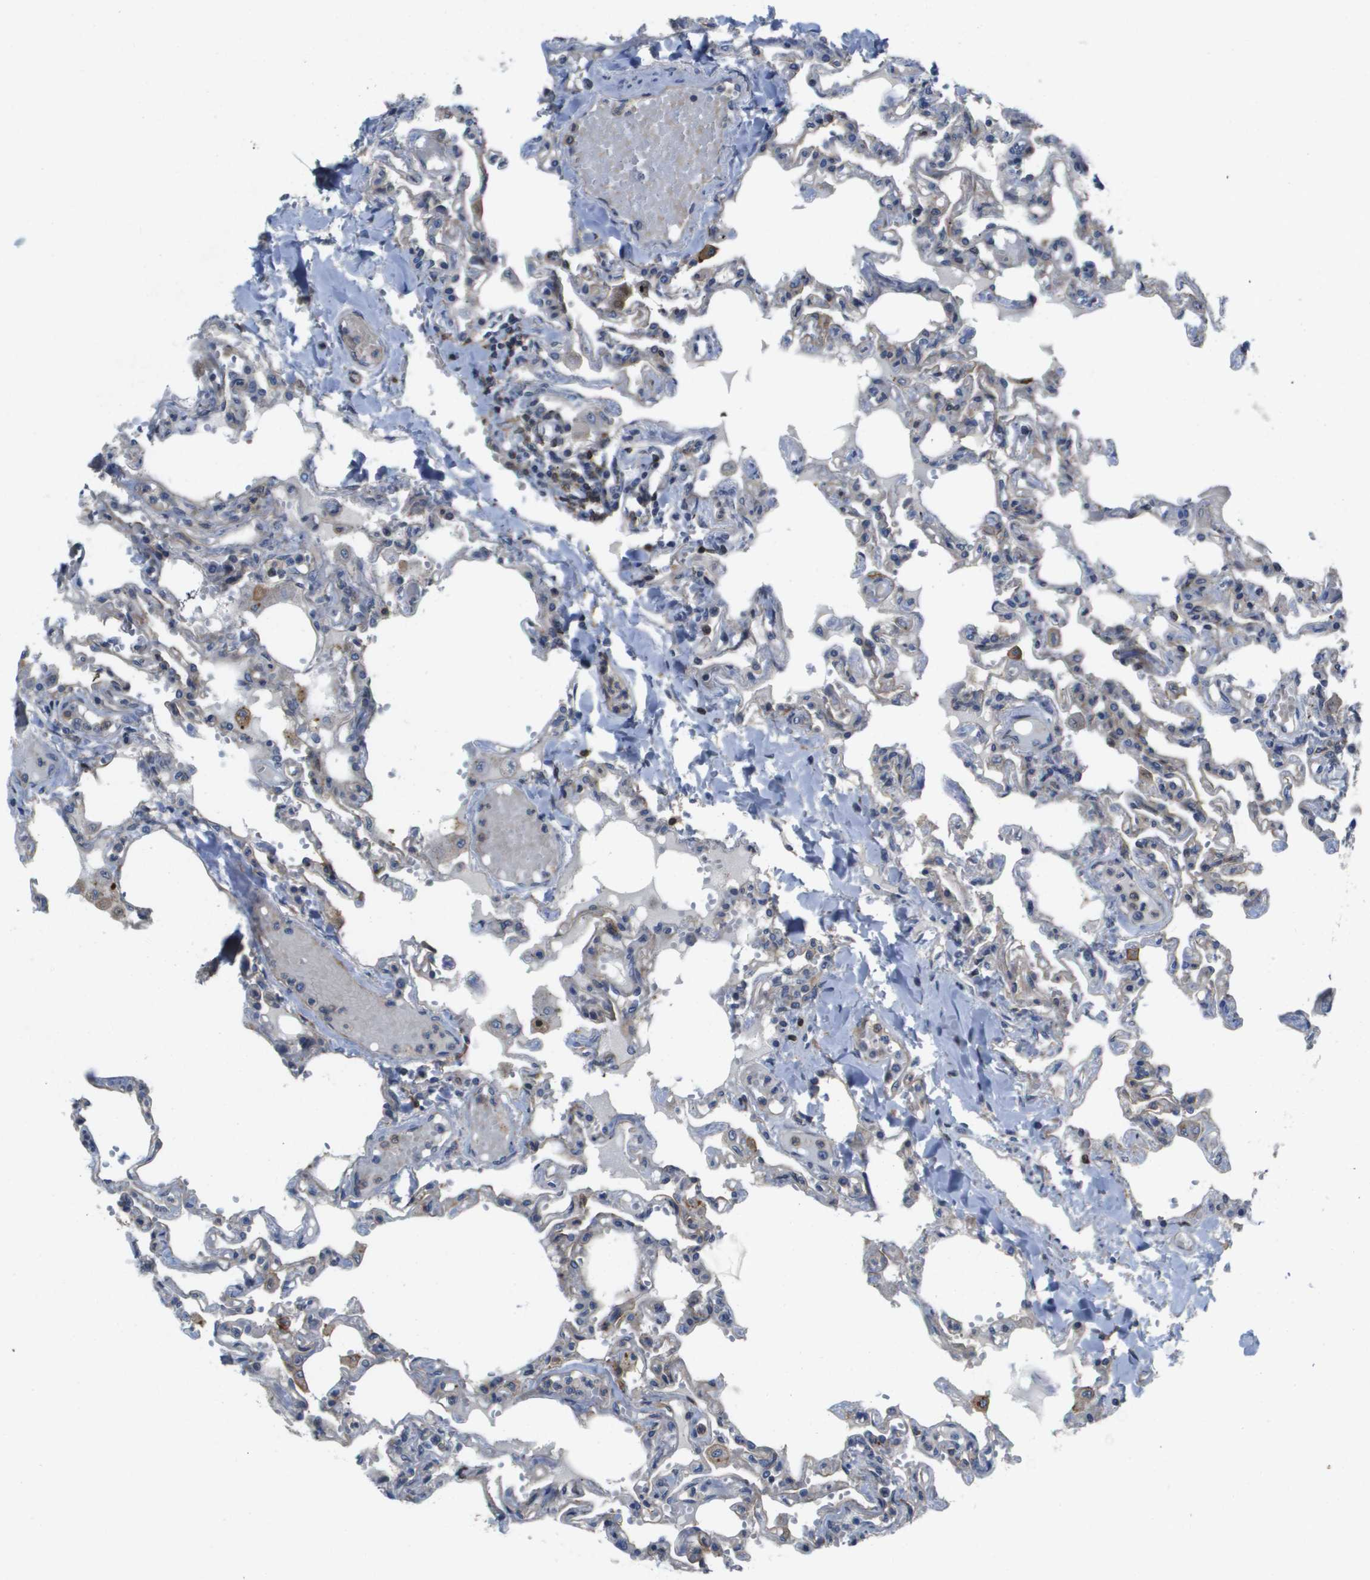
{"staining": {"intensity": "weak", "quantity": "<25%", "location": "cytoplasmic/membranous"}, "tissue": "lung", "cell_type": "Alveolar cells", "image_type": "normal", "snomed": [{"axis": "morphology", "description": "Normal tissue, NOS"}, {"axis": "topography", "description": "Lung"}], "caption": "A micrograph of lung stained for a protein exhibits no brown staining in alveolar cells.", "gene": "SCN4B", "patient": {"sex": "male", "age": 21}}